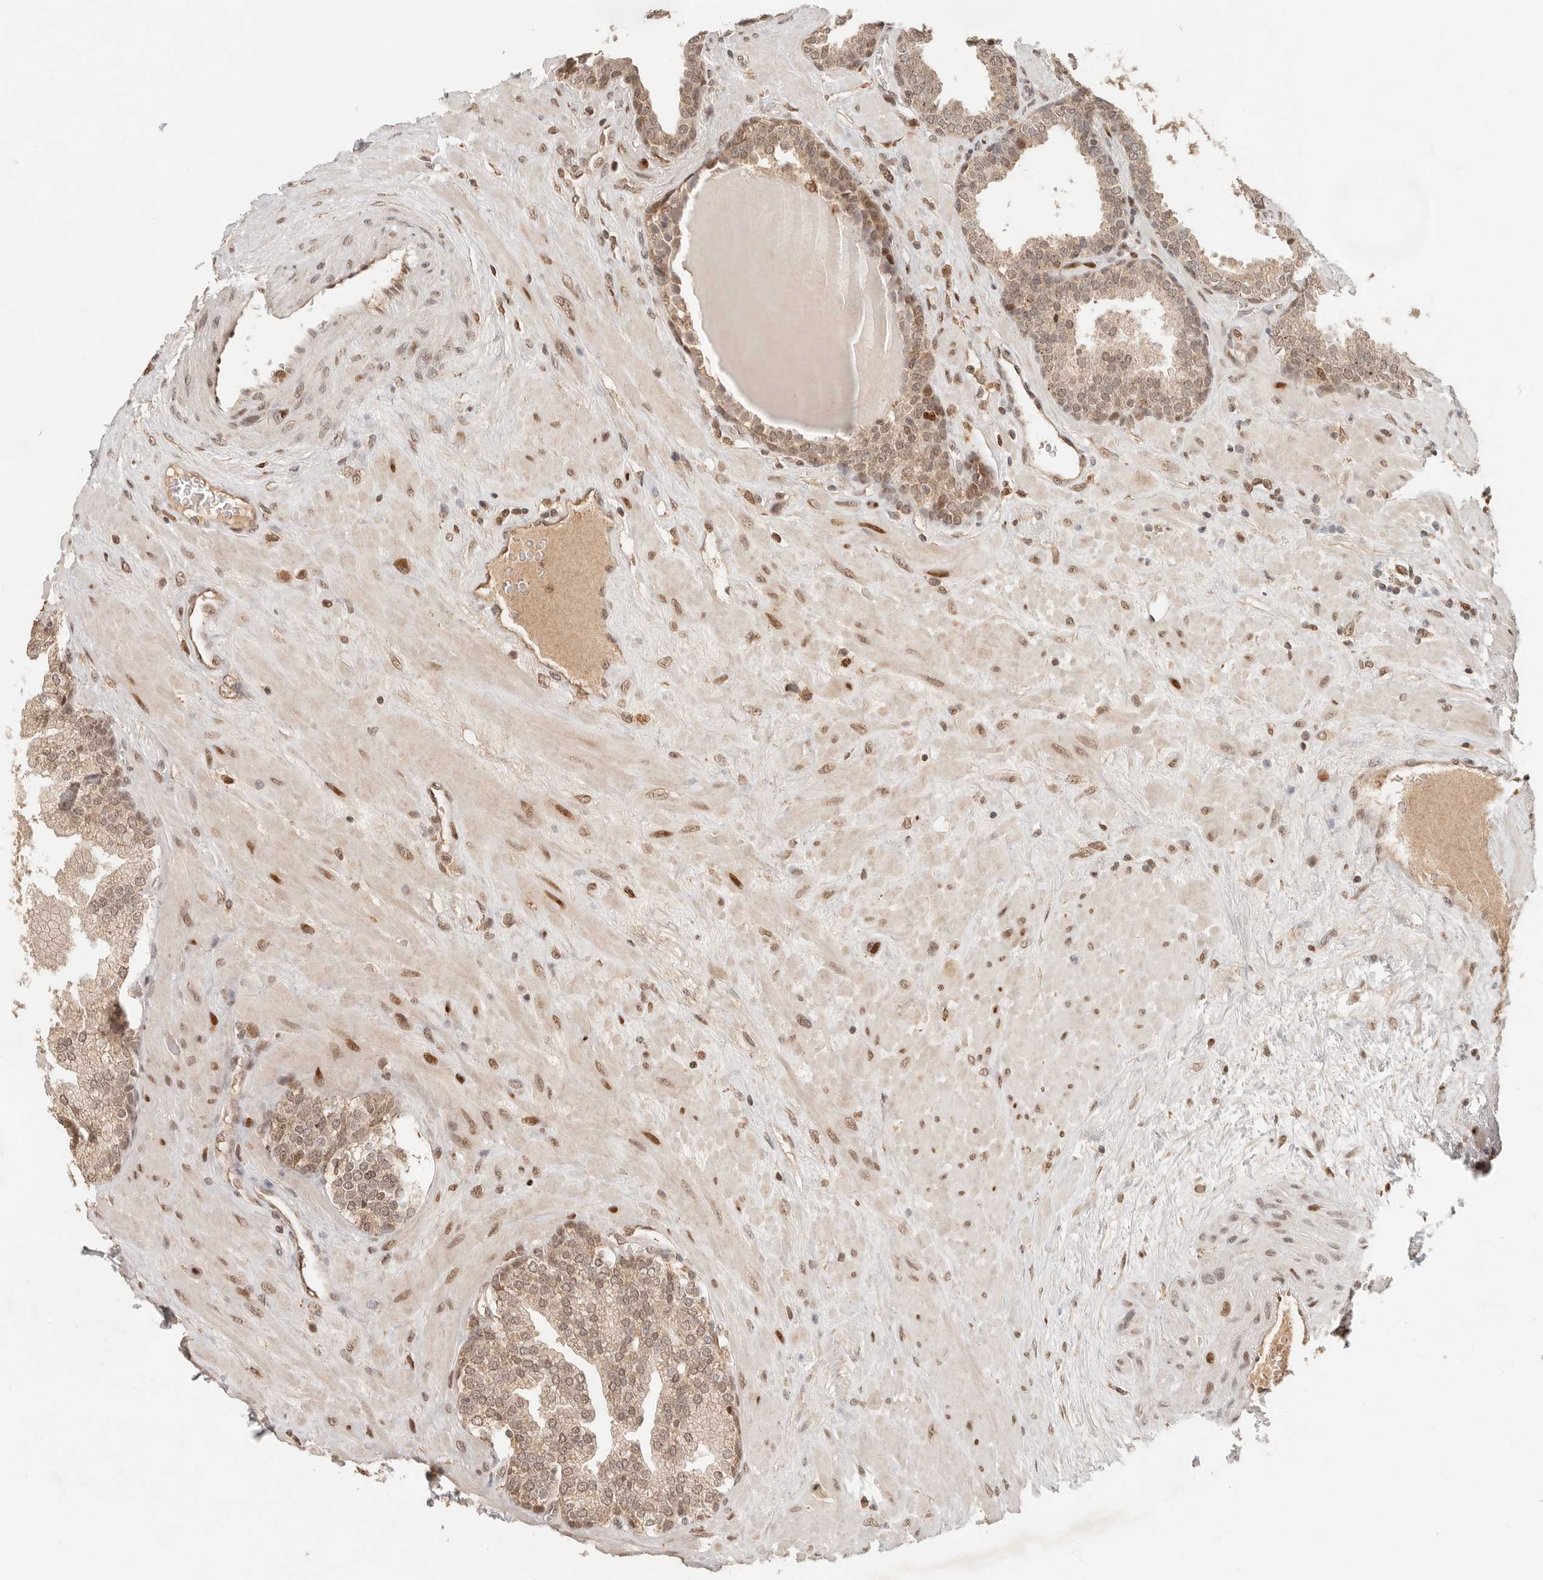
{"staining": {"intensity": "moderate", "quantity": "25%-75%", "location": "nuclear"}, "tissue": "prostate", "cell_type": "Glandular cells", "image_type": "normal", "snomed": [{"axis": "morphology", "description": "Normal tissue, NOS"}, {"axis": "topography", "description": "Prostate"}], "caption": "High-magnification brightfield microscopy of benign prostate stained with DAB (brown) and counterstained with hematoxylin (blue). glandular cells exhibit moderate nuclear staining is identified in approximately25%-75% of cells. Using DAB (3,3'-diaminobenzidine) (brown) and hematoxylin (blue) stains, captured at high magnification using brightfield microscopy.", "gene": "NPAS2", "patient": {"sex": "male", "age": 51}}